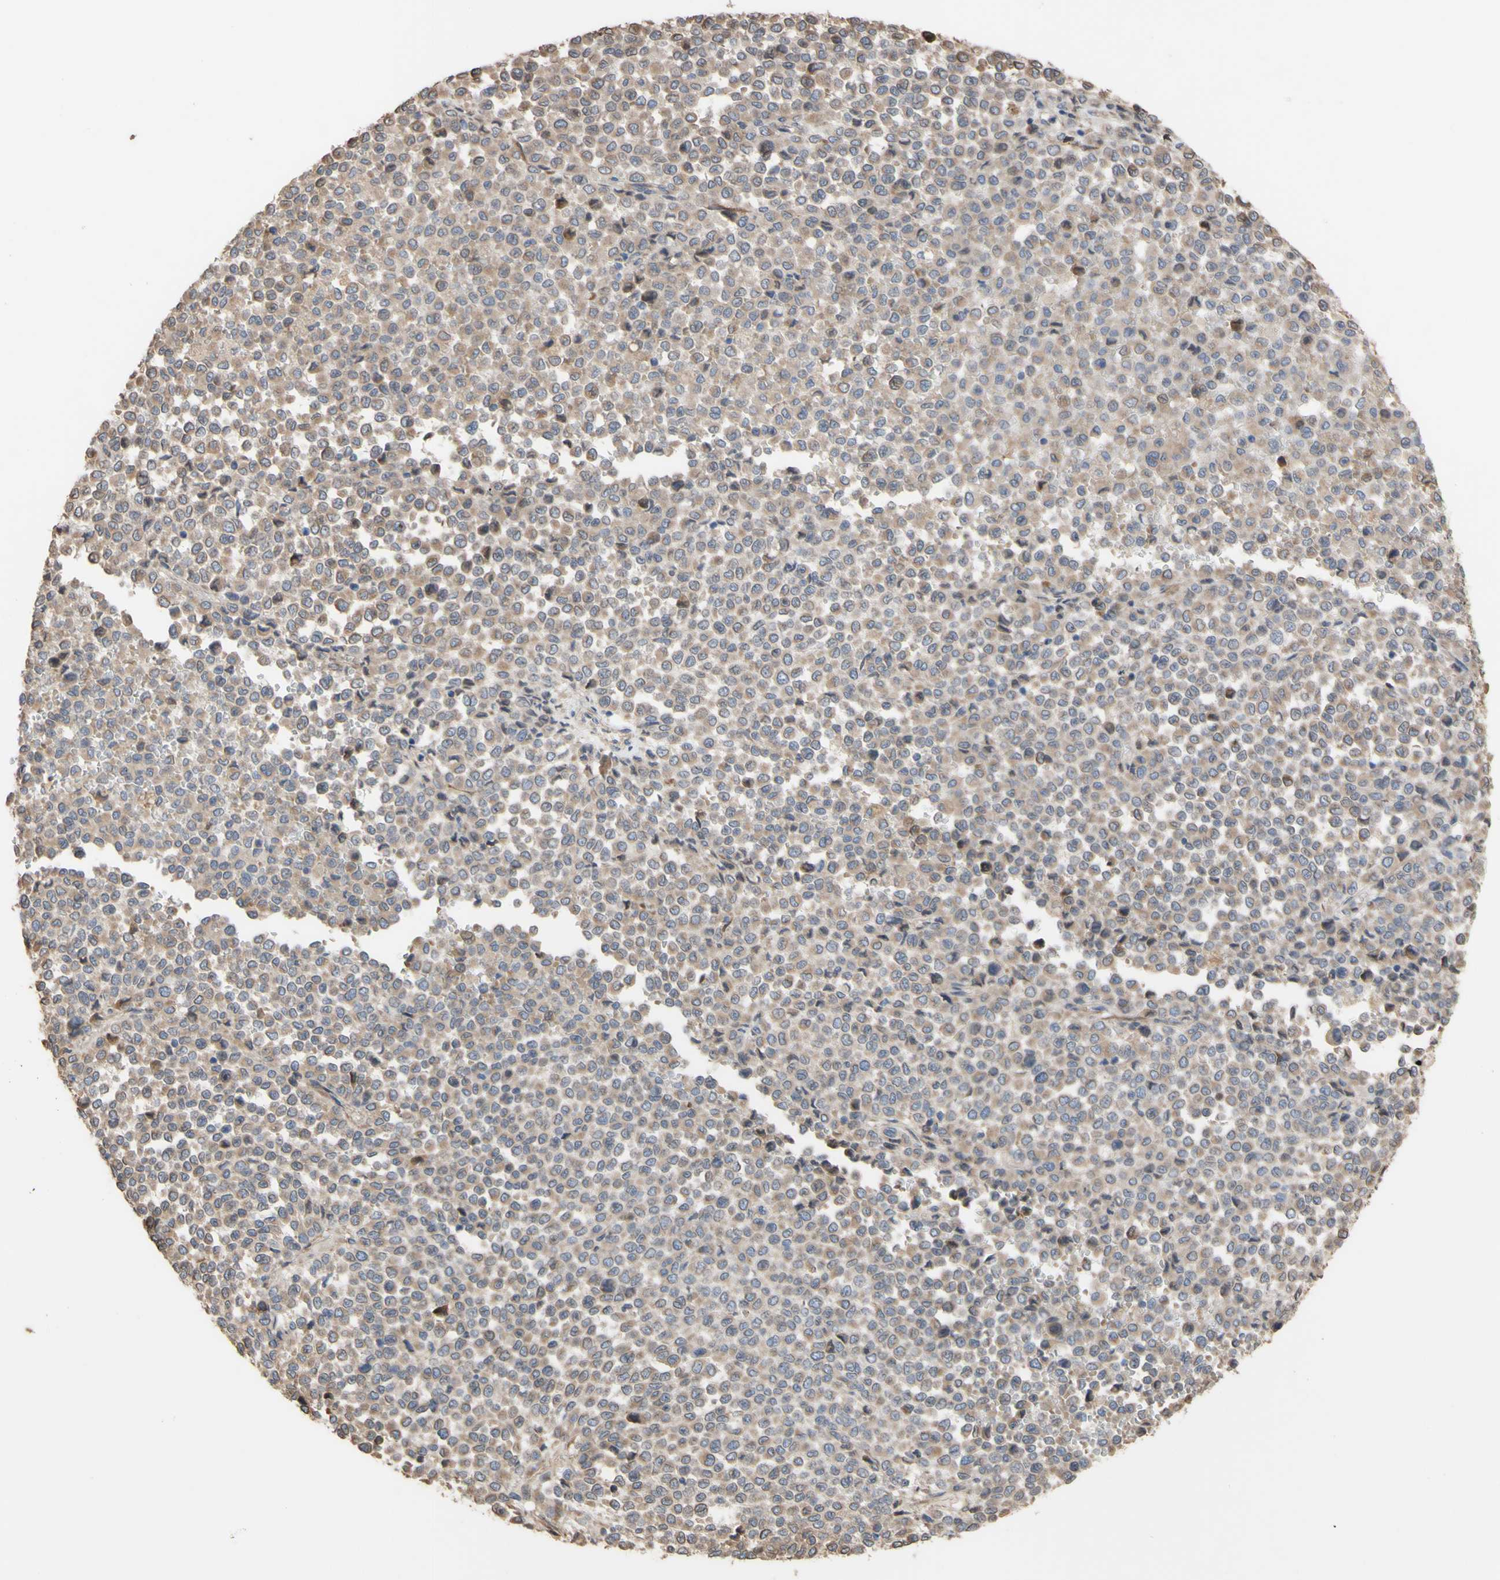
{"staining": {"intensity": "weak", "quantity": ">75%", "location": "cytoplasmic/membranous"}, "tissue": "melanoma", "cell_type": "Tumor cells", "image_type": "cancer", "snomed": [{"axis": "morphology", "description": "Malignant melanoma, Metastatic site"}, {"axis": "topography", "description": "Pancreas"}], "caption": "Protein staining of melanoma tissue shows weak cytoplasmic/membranous positivity in about >75% of tumor cells.", "gene": "NECTIN3", "patient": {"sex": "female", "age": 30}}